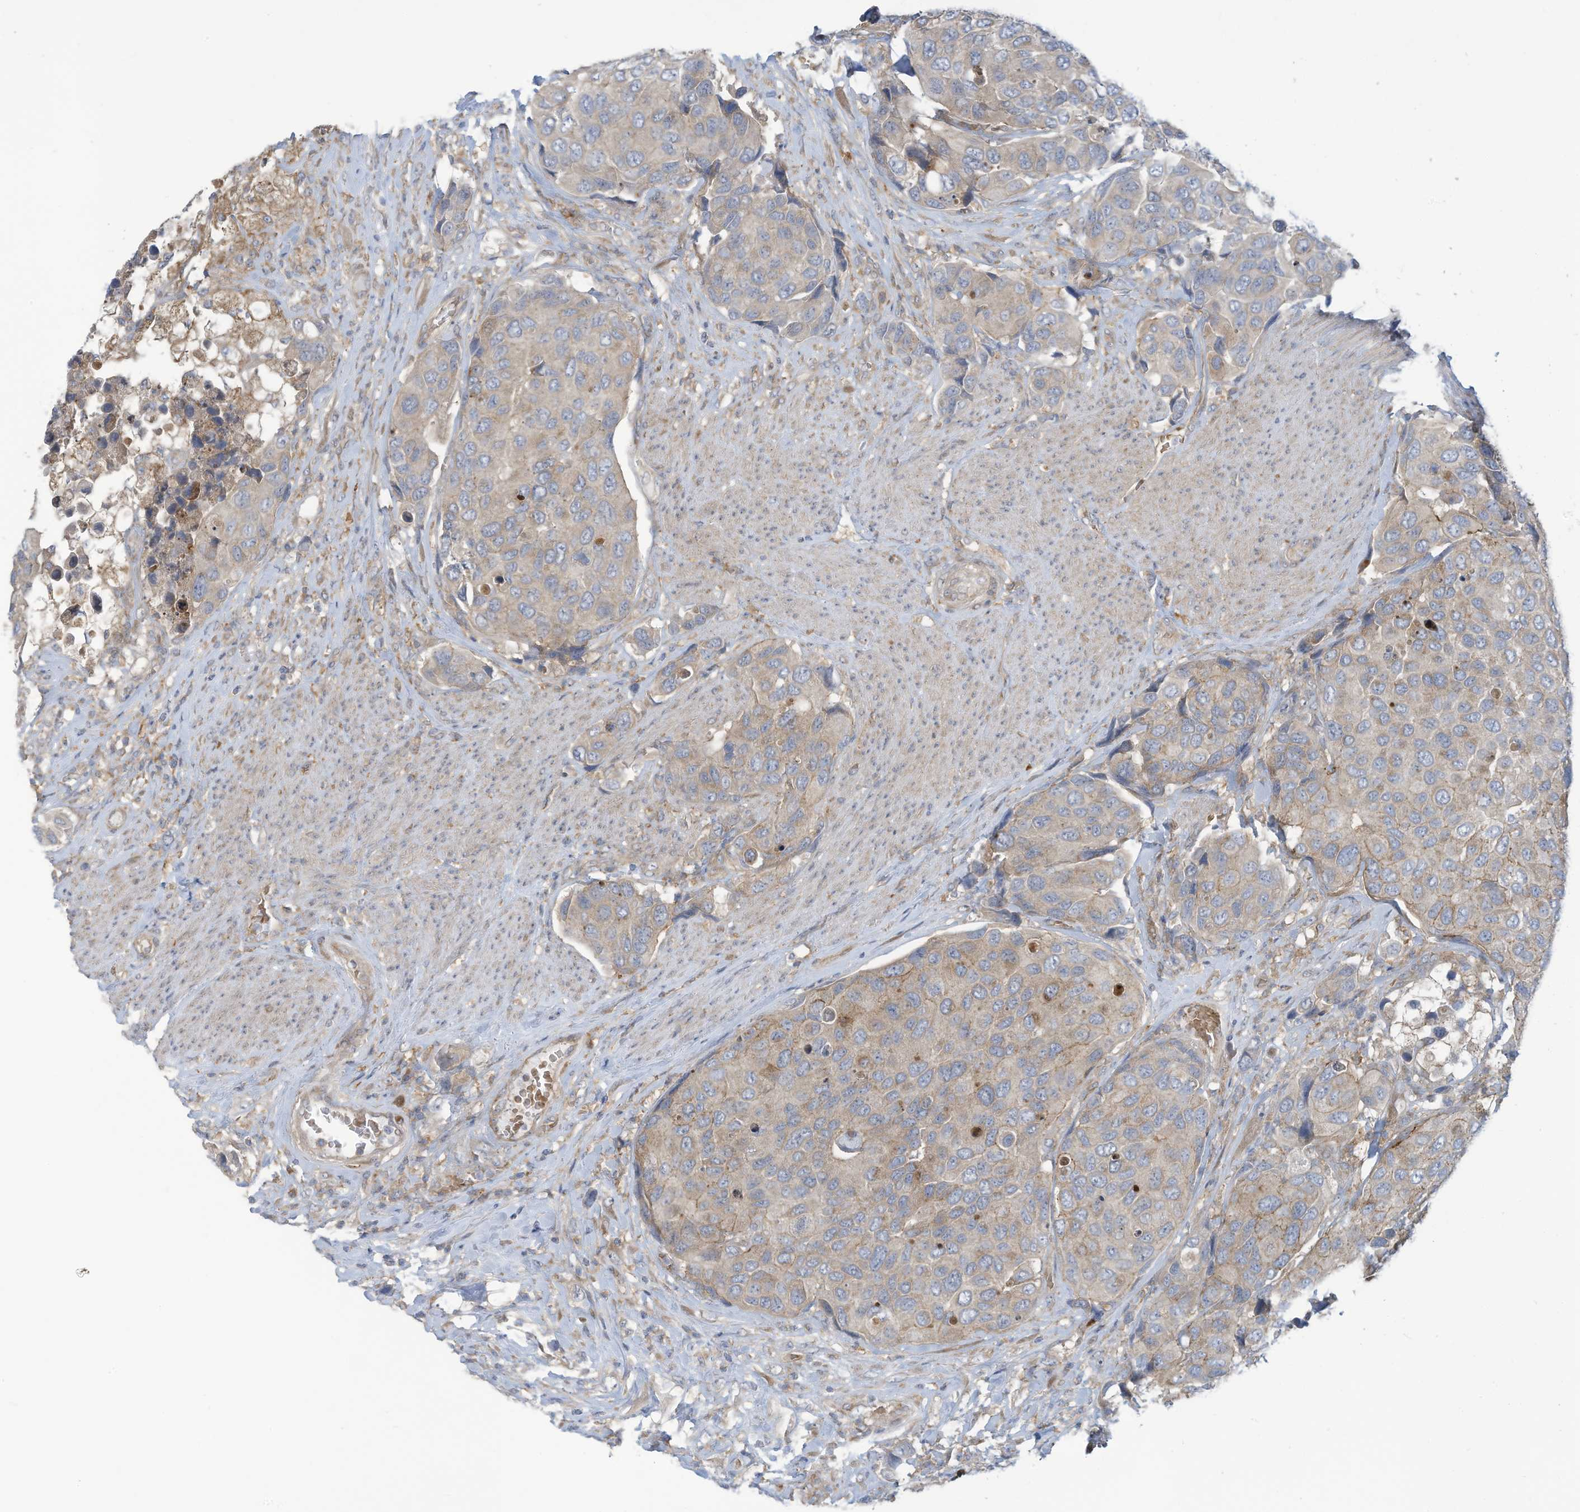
{"staining": {"intensity": "moderate", "quantity": "<25%", "location": "cytoplasmic/membranous"}, "tissue": "urothelial cancer", "cell_type": "Tumor cells", "image_type": "cancer", "snomed": [{"axis": "morphology", "description": "Urothelial carcinoma, High grade"}, {"axis": "topography", "description": "Urinary bladder"}], "caption": "The image exhibits staining of urothelial cancer, revealing moderate cytoplasmic/membranous protein positivity (brown color) within tumor cells.", "gene": "ADAT2", "patient": {"sex": "male", "age": 74}}